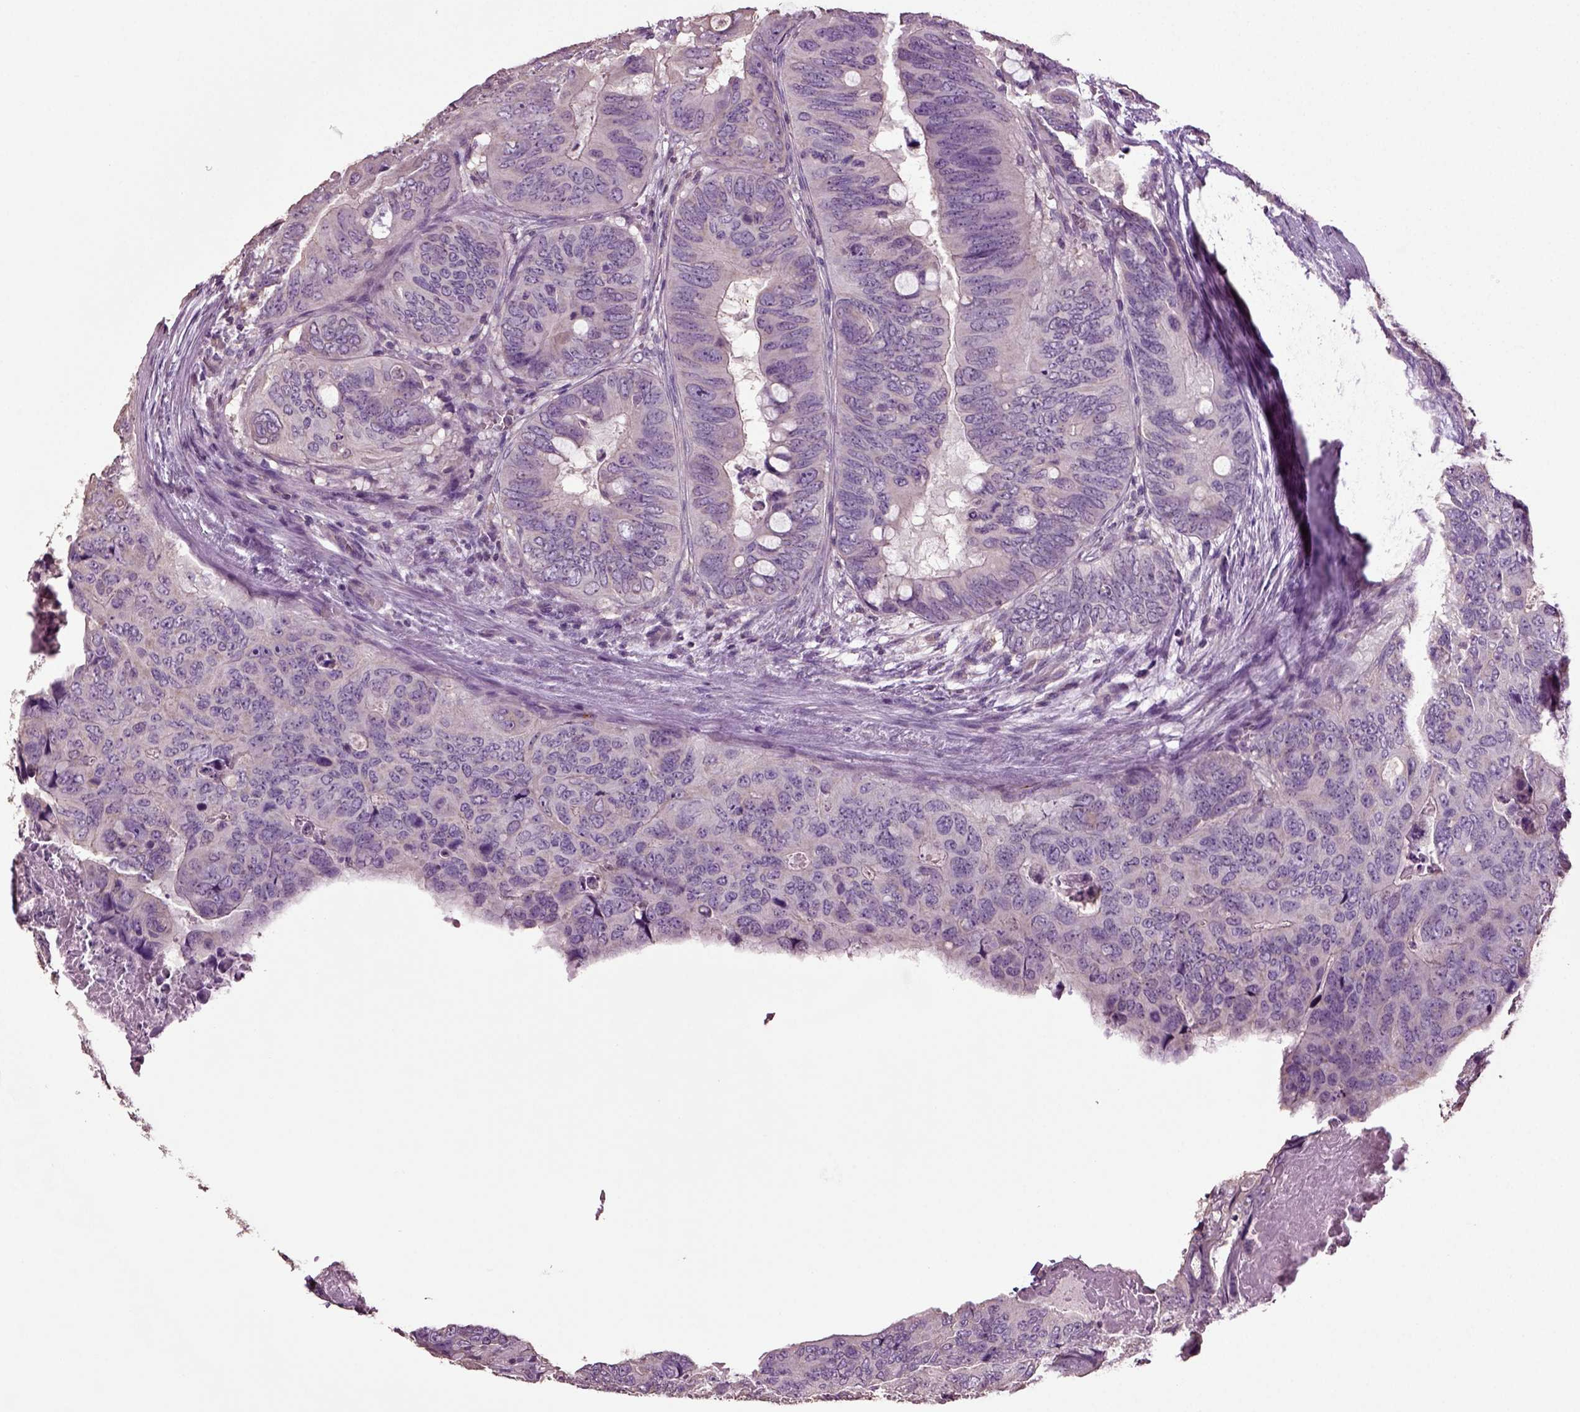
{"staining": {"intensity": "negative", "quantity": "none", "location": "none"}, "tissue": "colorectal cancer", "cell_type": "Tumor cells", "image_type": "cancer", "snomed": [{"axis": "morphology", "description": "Adenocarcinoma, NOS"}, {"axis": "topography", "description": "Colon"}], "caption": "Tumor cells are negative for brown protein staining in colorectal adenocarcinoma. (Brightfield microscopy of DAB (3,3'-diaminobenzidine) immunohistochemistry (IHC) at high magnification).", "gene": "DEFB118", "patient": {"sex": "male", "age": 79}}